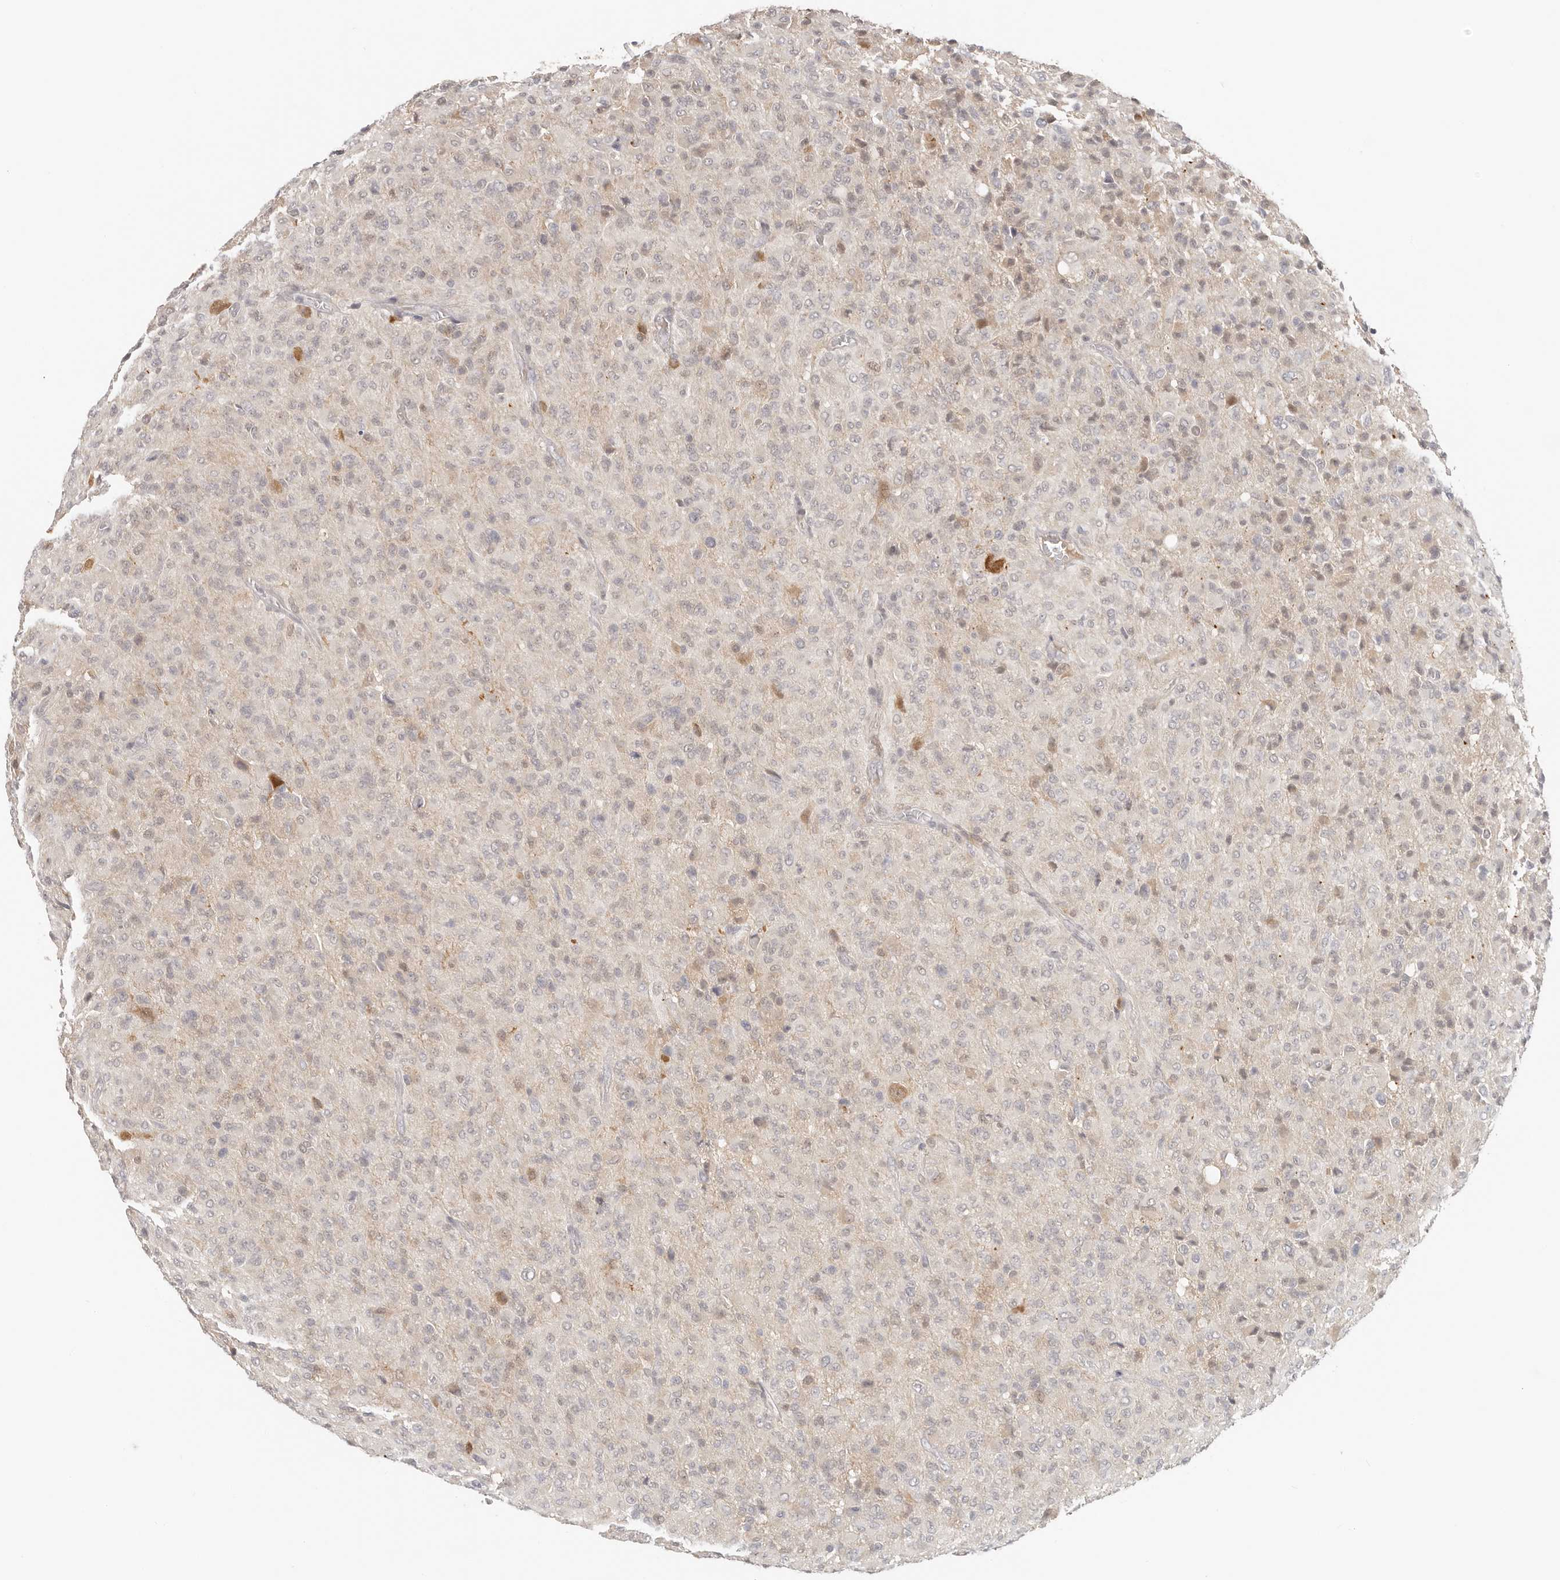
{"staining": {"intensity": "weak", "quantity": "25%-75%", "location": "cytoplasmic/membranous,nuclear"}, "tissue": "glioma", "cell_type": "Tumor cells", "image_type": "cancer", "snomed": [{"axis": "morphology", "description": "Glioma, malignant, High grade"}, {"axis": "topography", "description": "Brain"}], "caption": "This is a histology image of immunohistochemistry (IHC) staining of malignant high-grade glioma, which shows weak expression in the cytoplasmic/membranous and nuclear of tumor cells.", "gene": "LARP7", "patient": {"sex": "female", "age": 57}}